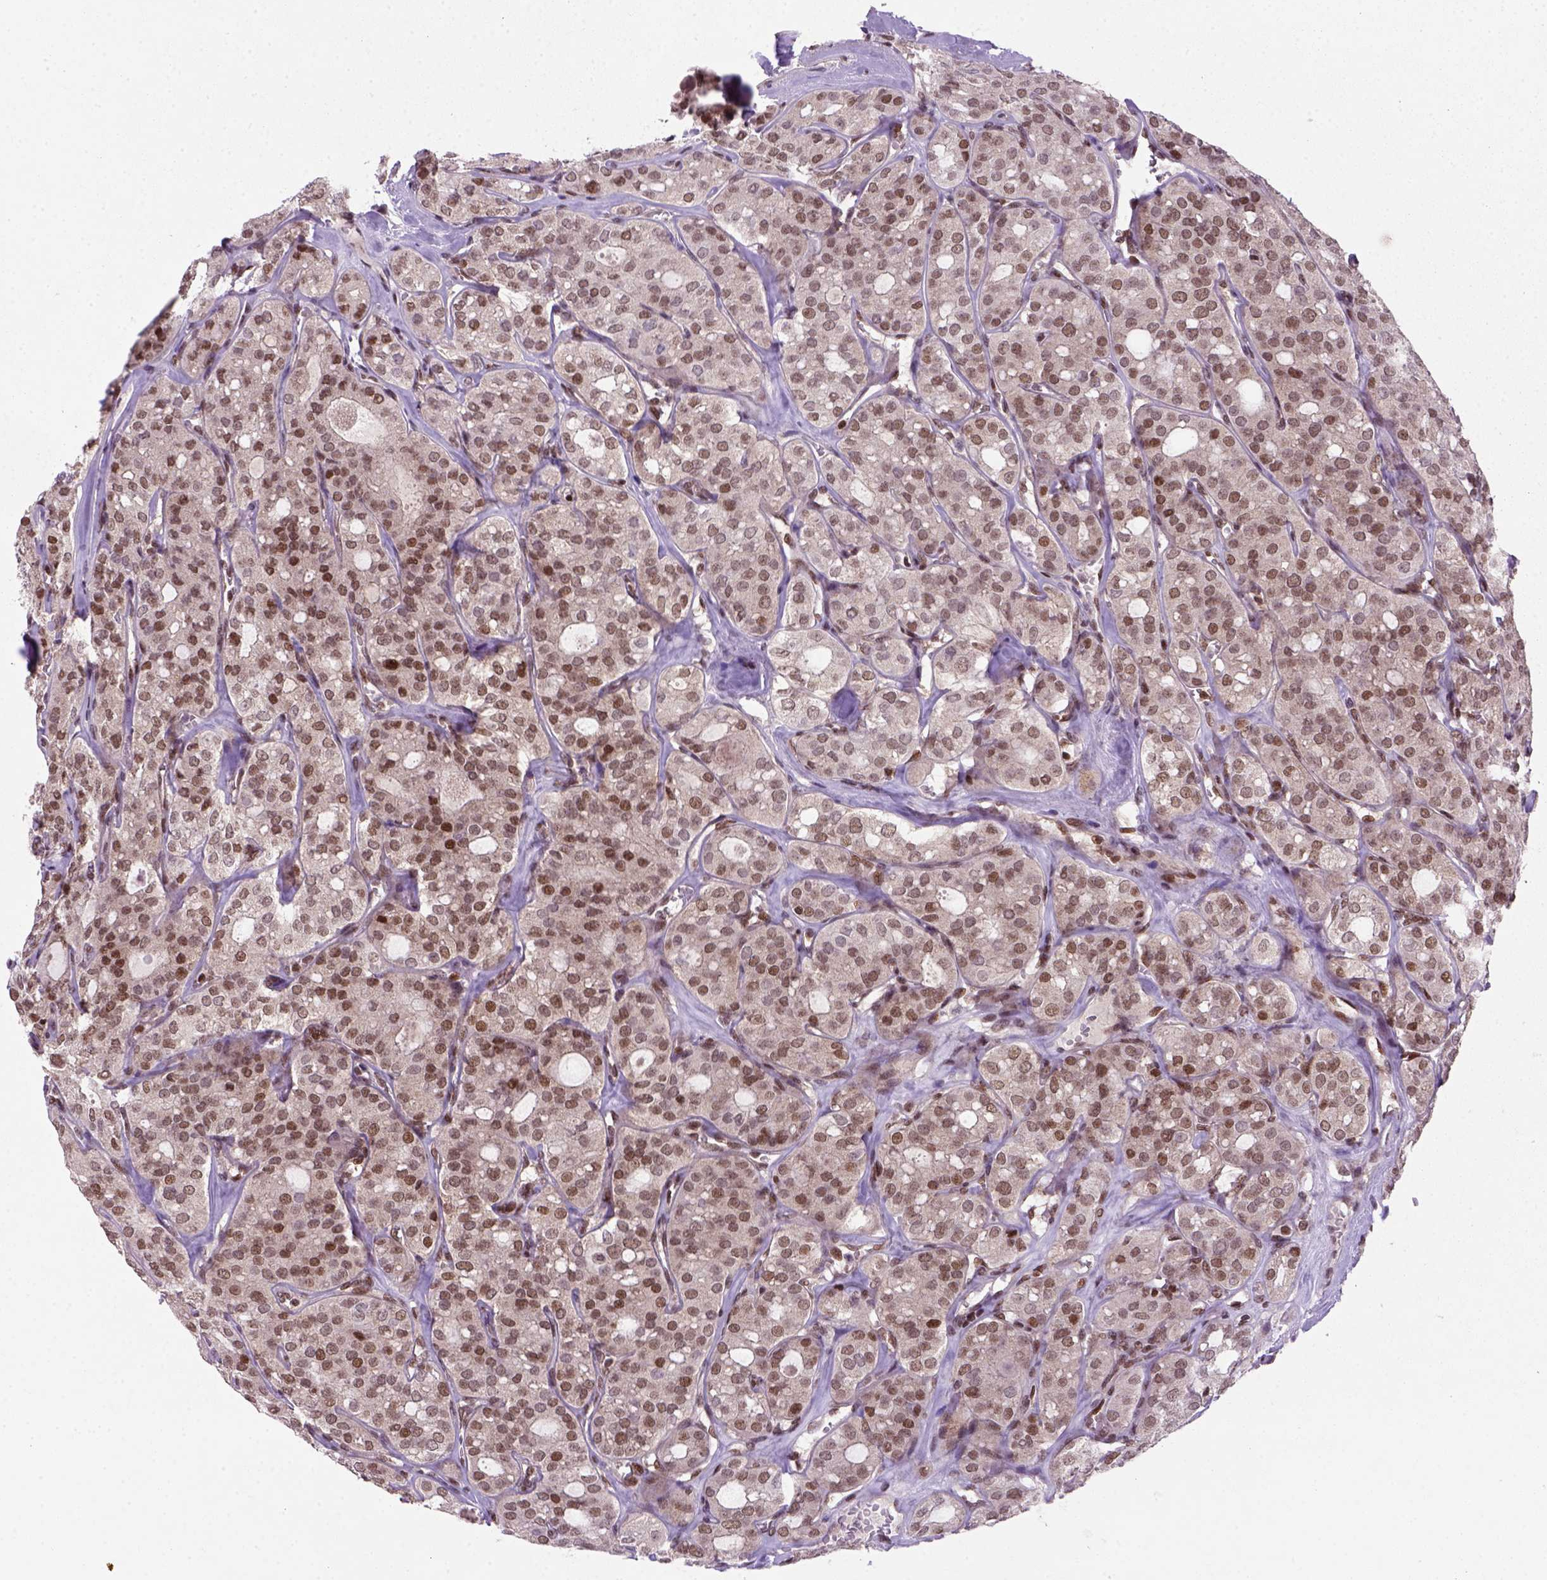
{"staining": {"intensity": "moderate", "quantity": ">75%", "location": "nuclear"}, "tissue": "thyroid cancer", "cell_type": "Tumor cells", "image_type": "cancer", "snomed": [{"axis": "morphology", "description": "Follicular adenoma carcinoma, NOS"}, {"axis": "topography", "description": "Thyroid gland"}], "caption": "Immunohistochemistry (IHC) micrograph of thyroid cancer stained for a protein (brown), which demonstrates medium levels of moderate nuclear expression in about >75% of tumor cells.", "gene": "MGMT", "patient": {"sex": "male", "age": 75}}